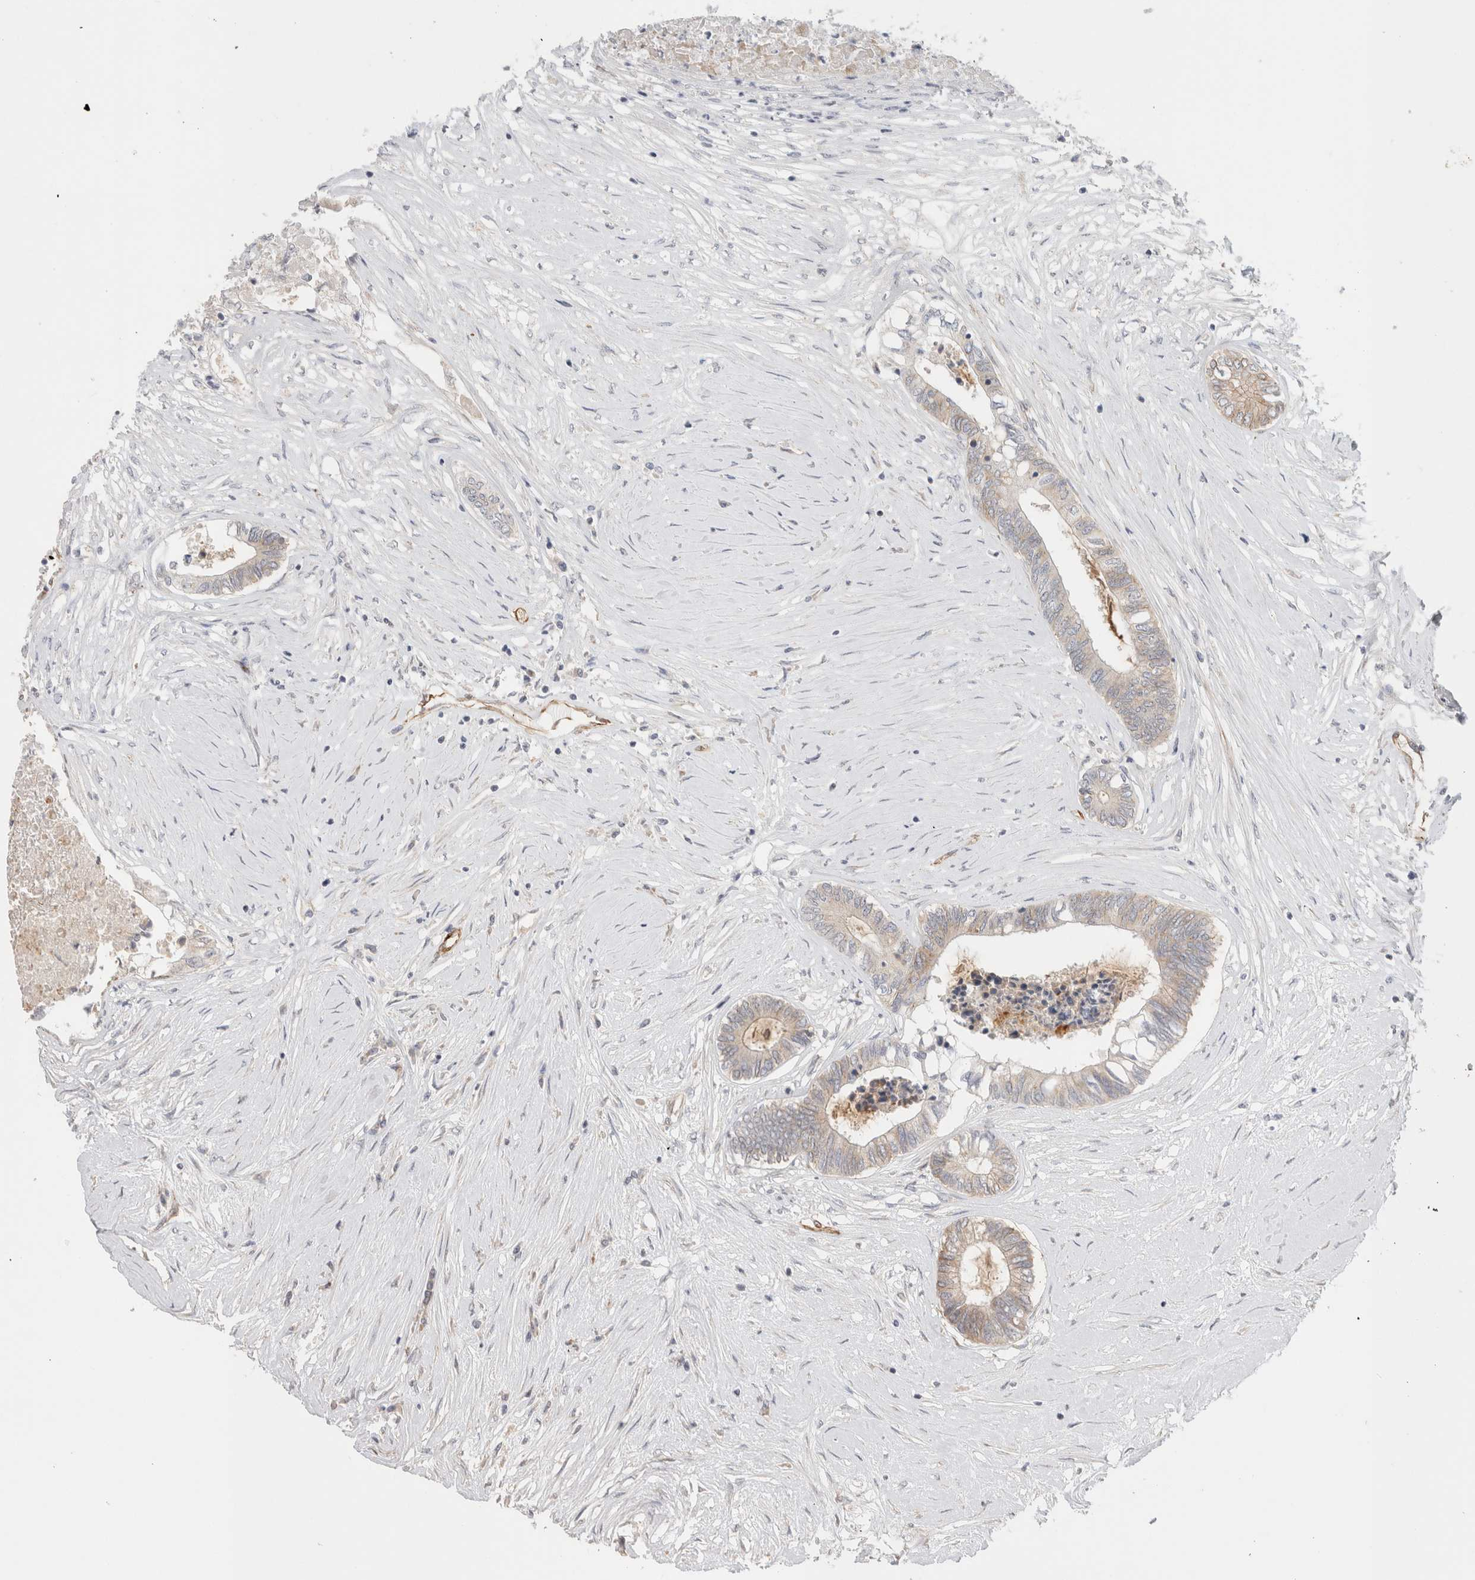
{"staining": {"intensity": "weak", "quantity": "25%-75%", "location": "cytoplasmic/membranous"}, "tissue": "colorectal cancer", "cell_type": "Tumor cells", "image_type": "cancer", "snomed": [{"axis": "morphology", "description": "Adenocarcinoma, NOS"}, {"axis": "topography", "description": "Rectum"}], "caption": "An image of colorectal cancer stained for a protein shows weak cytoplasmic/membranous brown staining in tumor cells.", "gene": "CAAP1", "patient": {"sex": "male", "age": 63}}